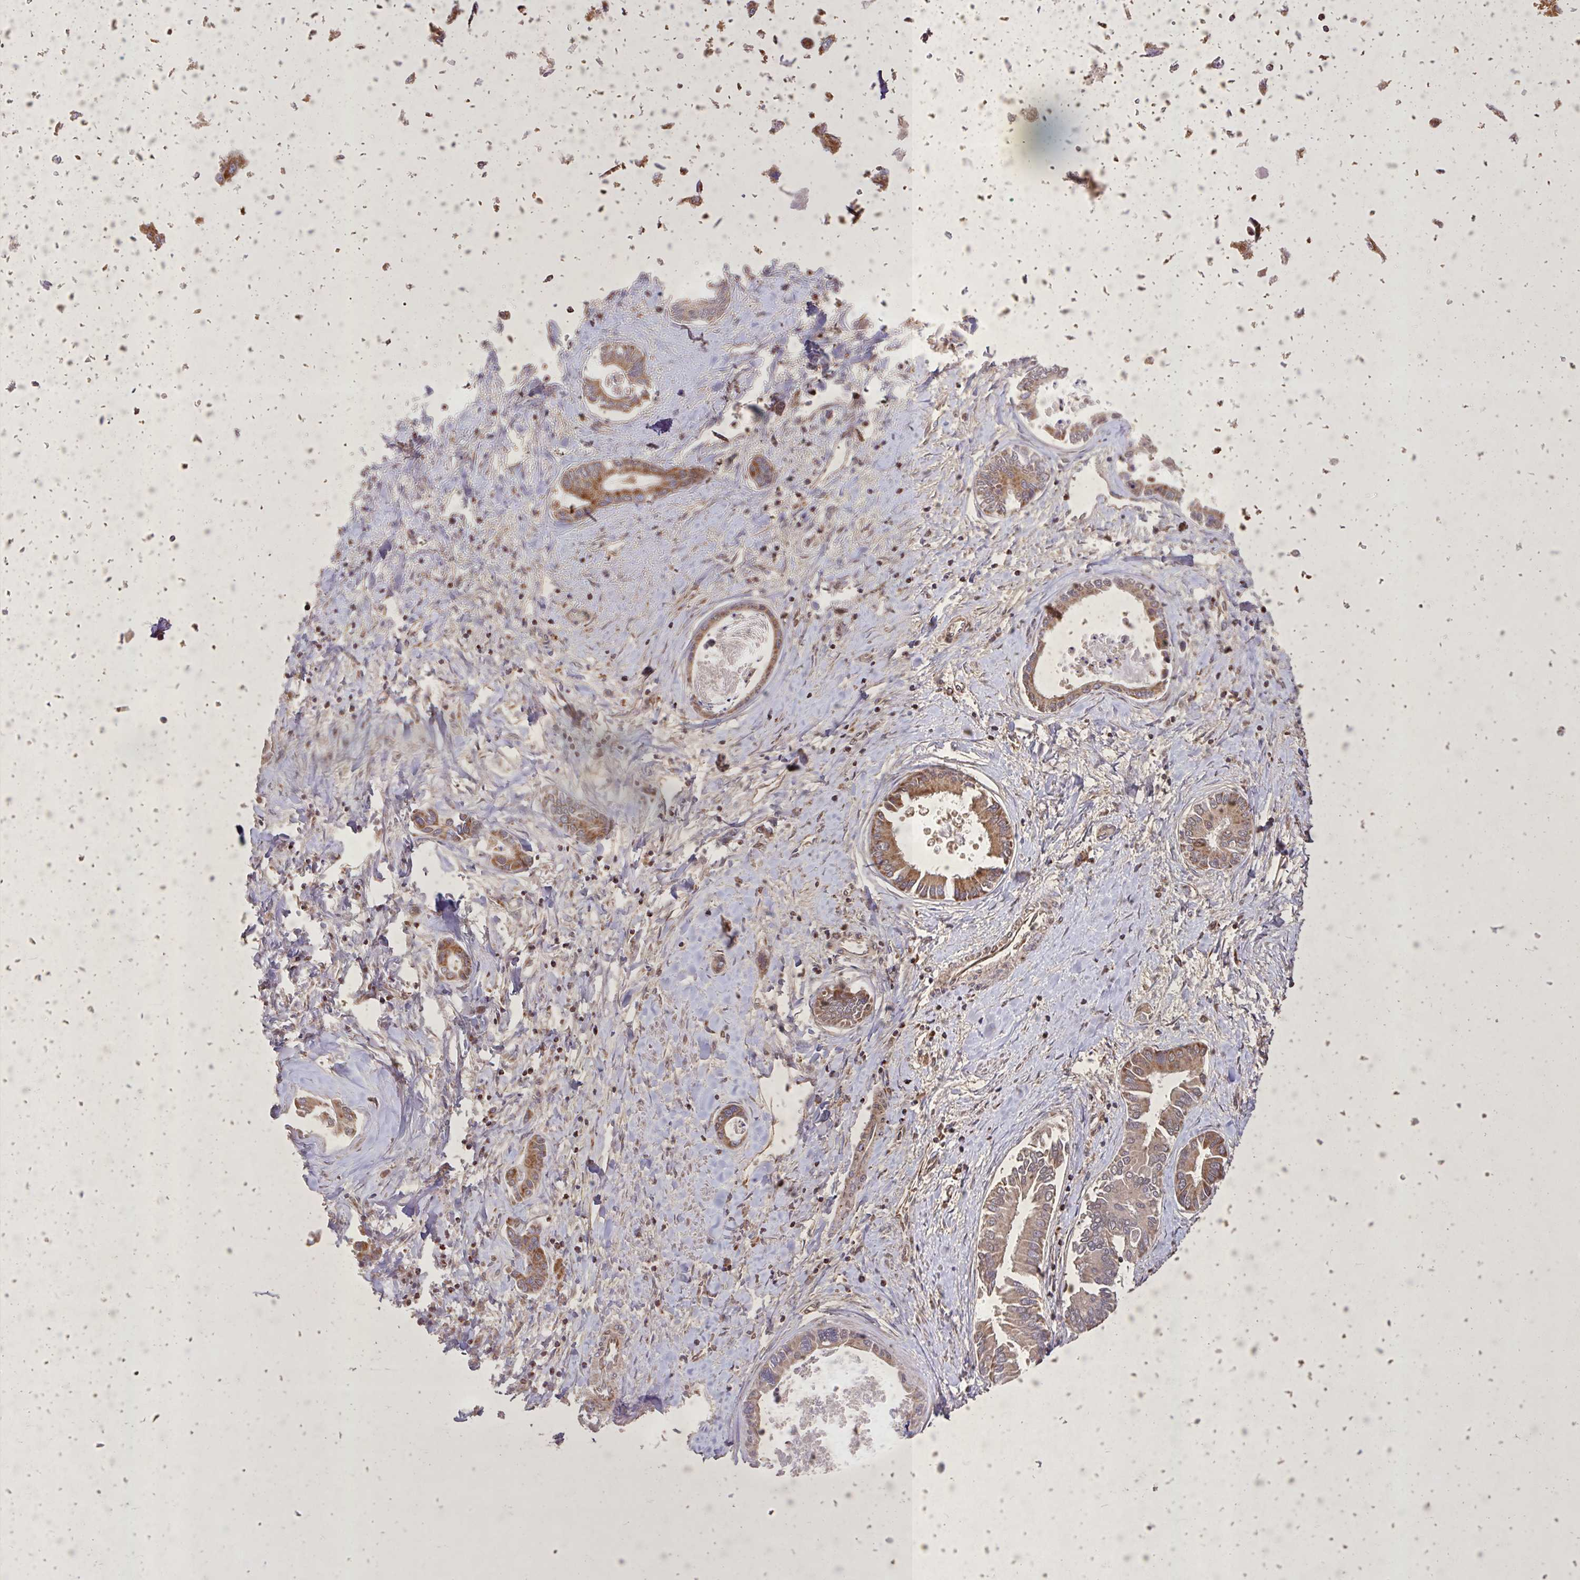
{"staining": {"intensity": "moderate", "quantity": ">75%", "location": "cytoplasmic/membranous"}, "tissue": "liver cancer", "cell_type": "Tumor cells", "image_type": "cancer", "snomed": [{"axis": "morphology", "description": "Cholangiocarcinoma"}, {"axis": "topography", "description": "Liver"}], "caption": "High-power microscopy captured an immunohistochemistry micrograph of cholangiocarcinoma (liver), revealing moderate cytoplasmic/membranous positivity in about >75% of tumor cells.", "gene": "AGK", "patient": {"sex": "male", "age": 66}}